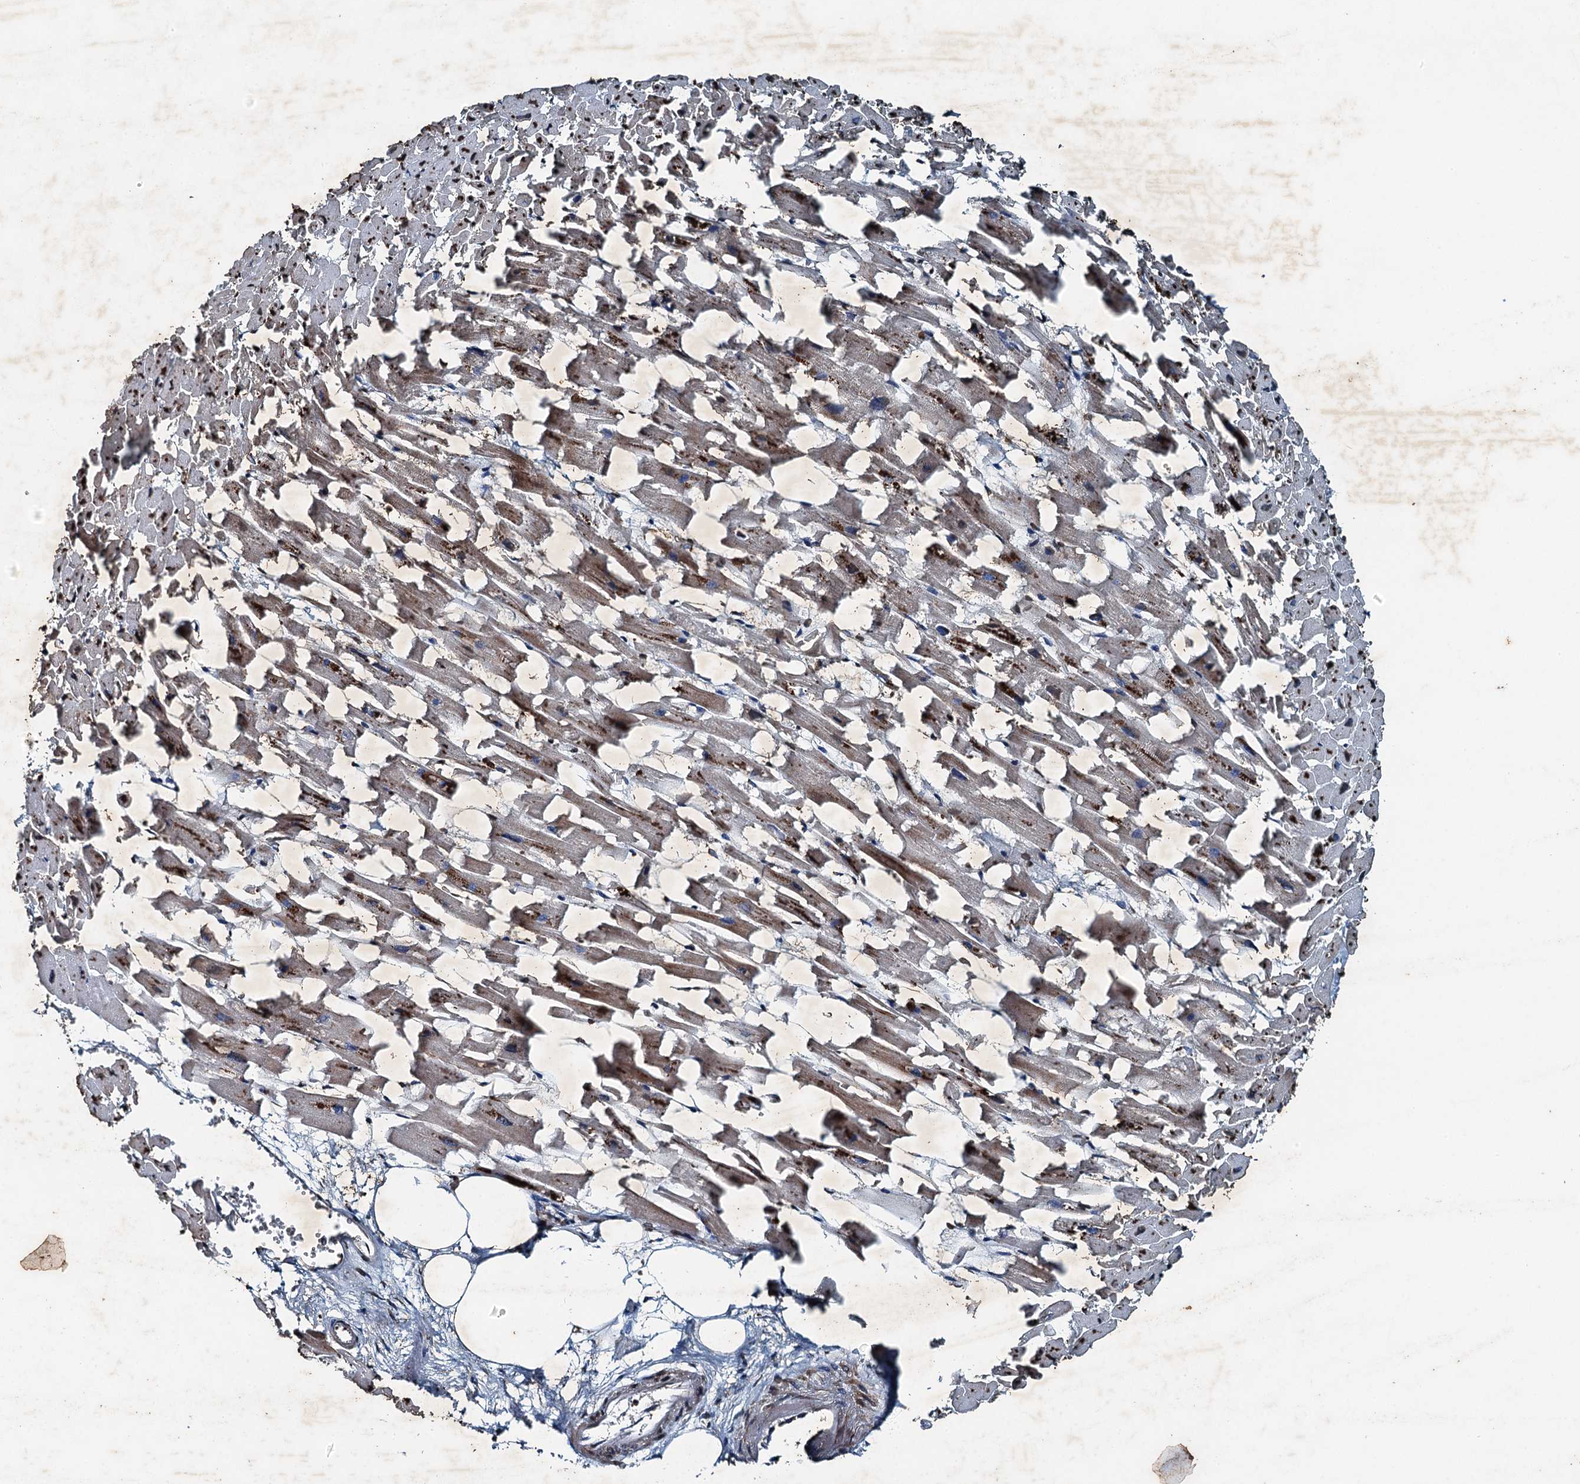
{"staining": {"intensity": "moderate", "quantity": "25%-75%", "location": "cytoplasmic/membranous"}, "tissue": "heart muscle", "cell_type": "Cardiomyocytes", "image_type": "normal", "snomed": [{"axis": "morphology", "description": "Normal tissue, NOS"}, {"axis": "topography", "description": "Heart"}], "caption": "An image of human heart muscle stained for a protein exhibits moderate cytoplasmic/membranous brown staining in cardiomyocytes. (IHC, brightfield microscopy, high magnification).", "gene": "TCTN1", "patient": {"sex": "female", "age": 64}}